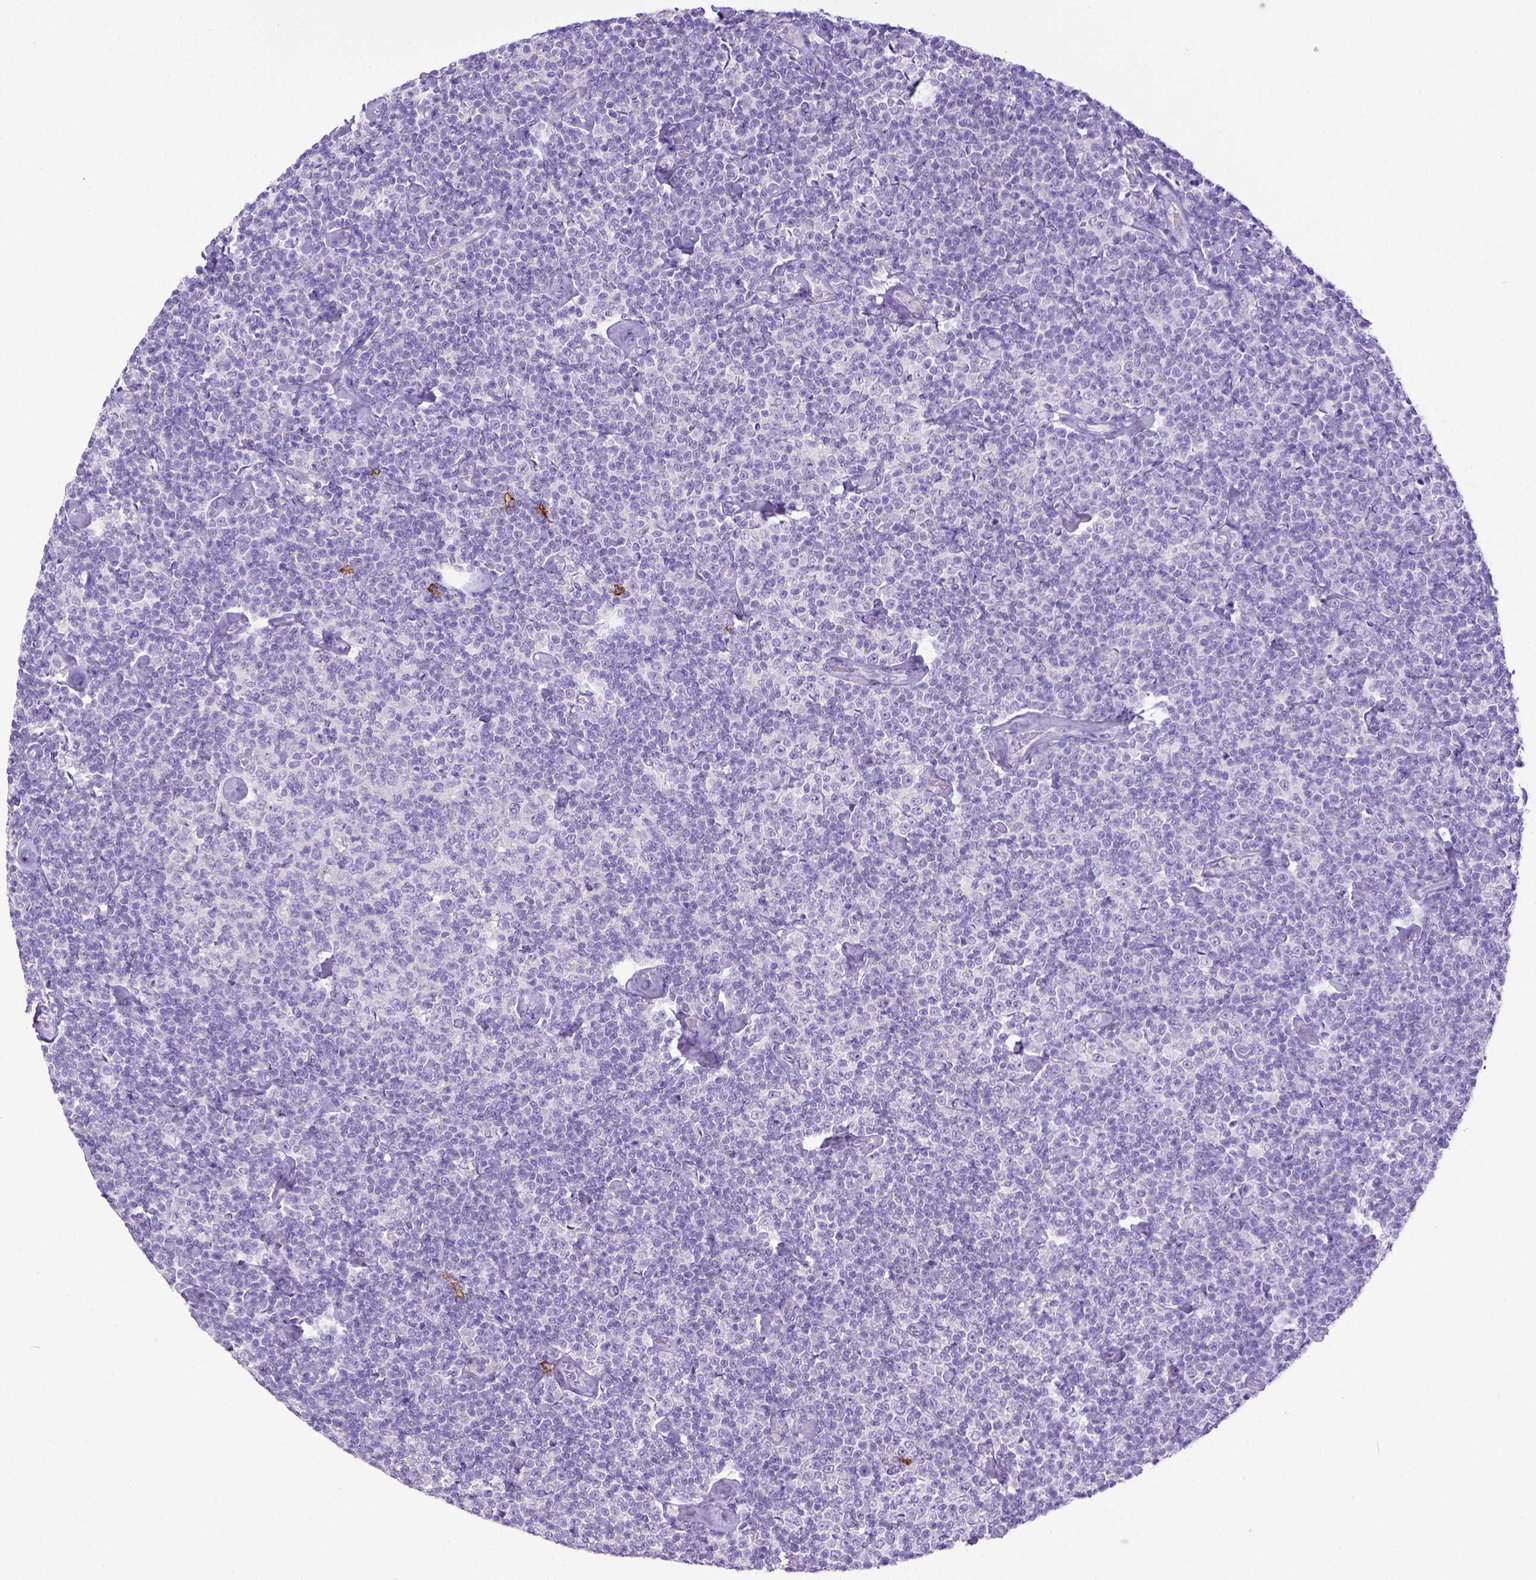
{"staining": {"intensity": "negative", "quantity": "none", "location": "none"}, "tissue": "lymphoma", "cell_type": "Tumor cells", "image_type": "cancer", "snomed": [{"axis": "morphology", "description": "Malignant lymphoma, non-Hodgkin's type, Low grade"}, {"axis": "topography", "description": "Lymph node"}], "caption": "A photomicrograph of human lymphoma is negative for staining in tumor cells.", "gene": "KIT", "patient": {"sex": "male", "age": 81}}